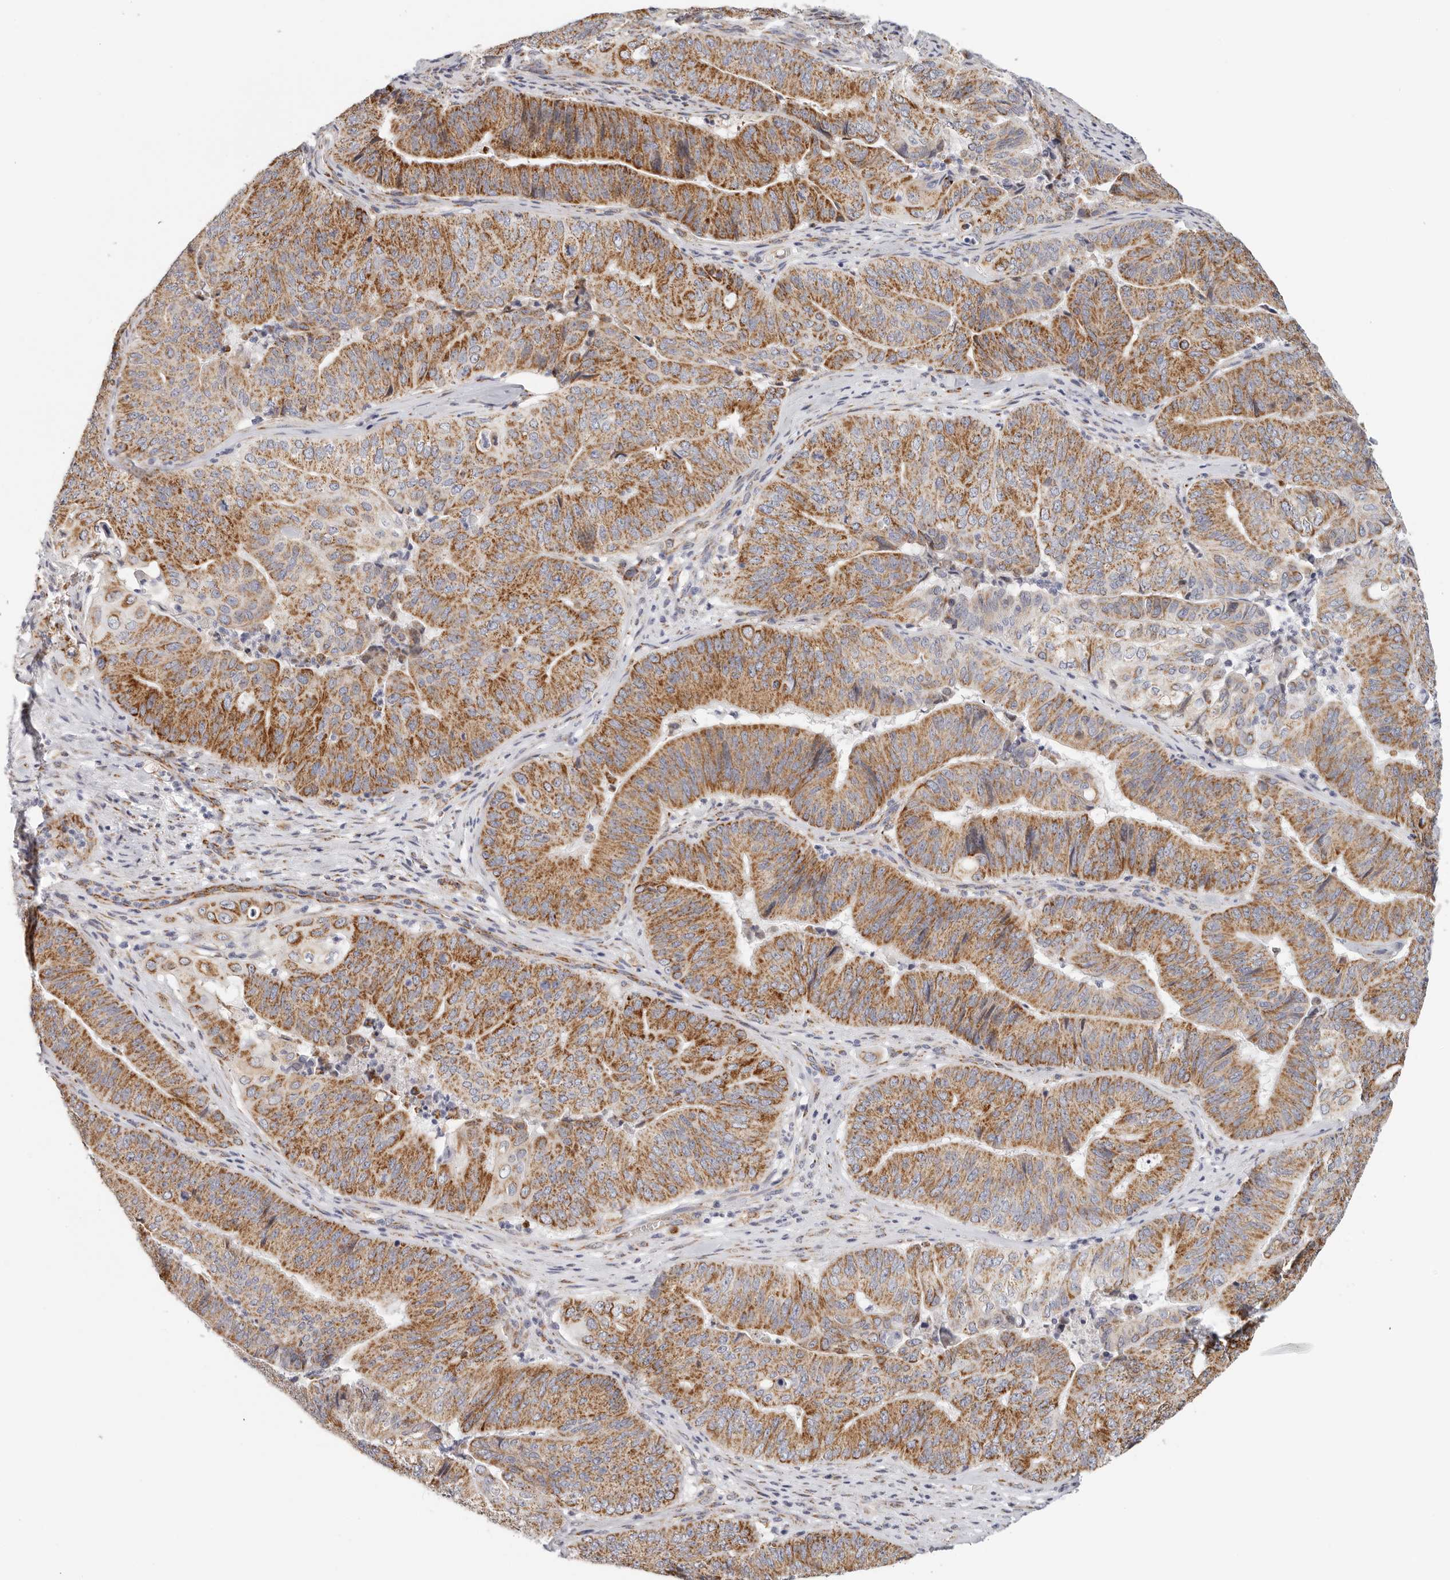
{"staining": {"intensity": "strong", "quantity": "25%-75%", "location": "cytoplasmic/membranous"}, "tissue": "pancreatic cancer", "cell_type": "Tumor cells", "image_type": "cancer", "snomed": [{"axis": "morphology", "description": "Adenocarcinoma, NOS"}, {"axis": "topography", "description": "Pancreas"}], "caption": "Immunohistochemical staining of human pancreatic adenocarcinoma displays strong cytoplasmic/membranous protein staining in about 25%-75% of tumor cells.", "gene": "AFDN", "patient": {"sex": "female", "age": 77}}